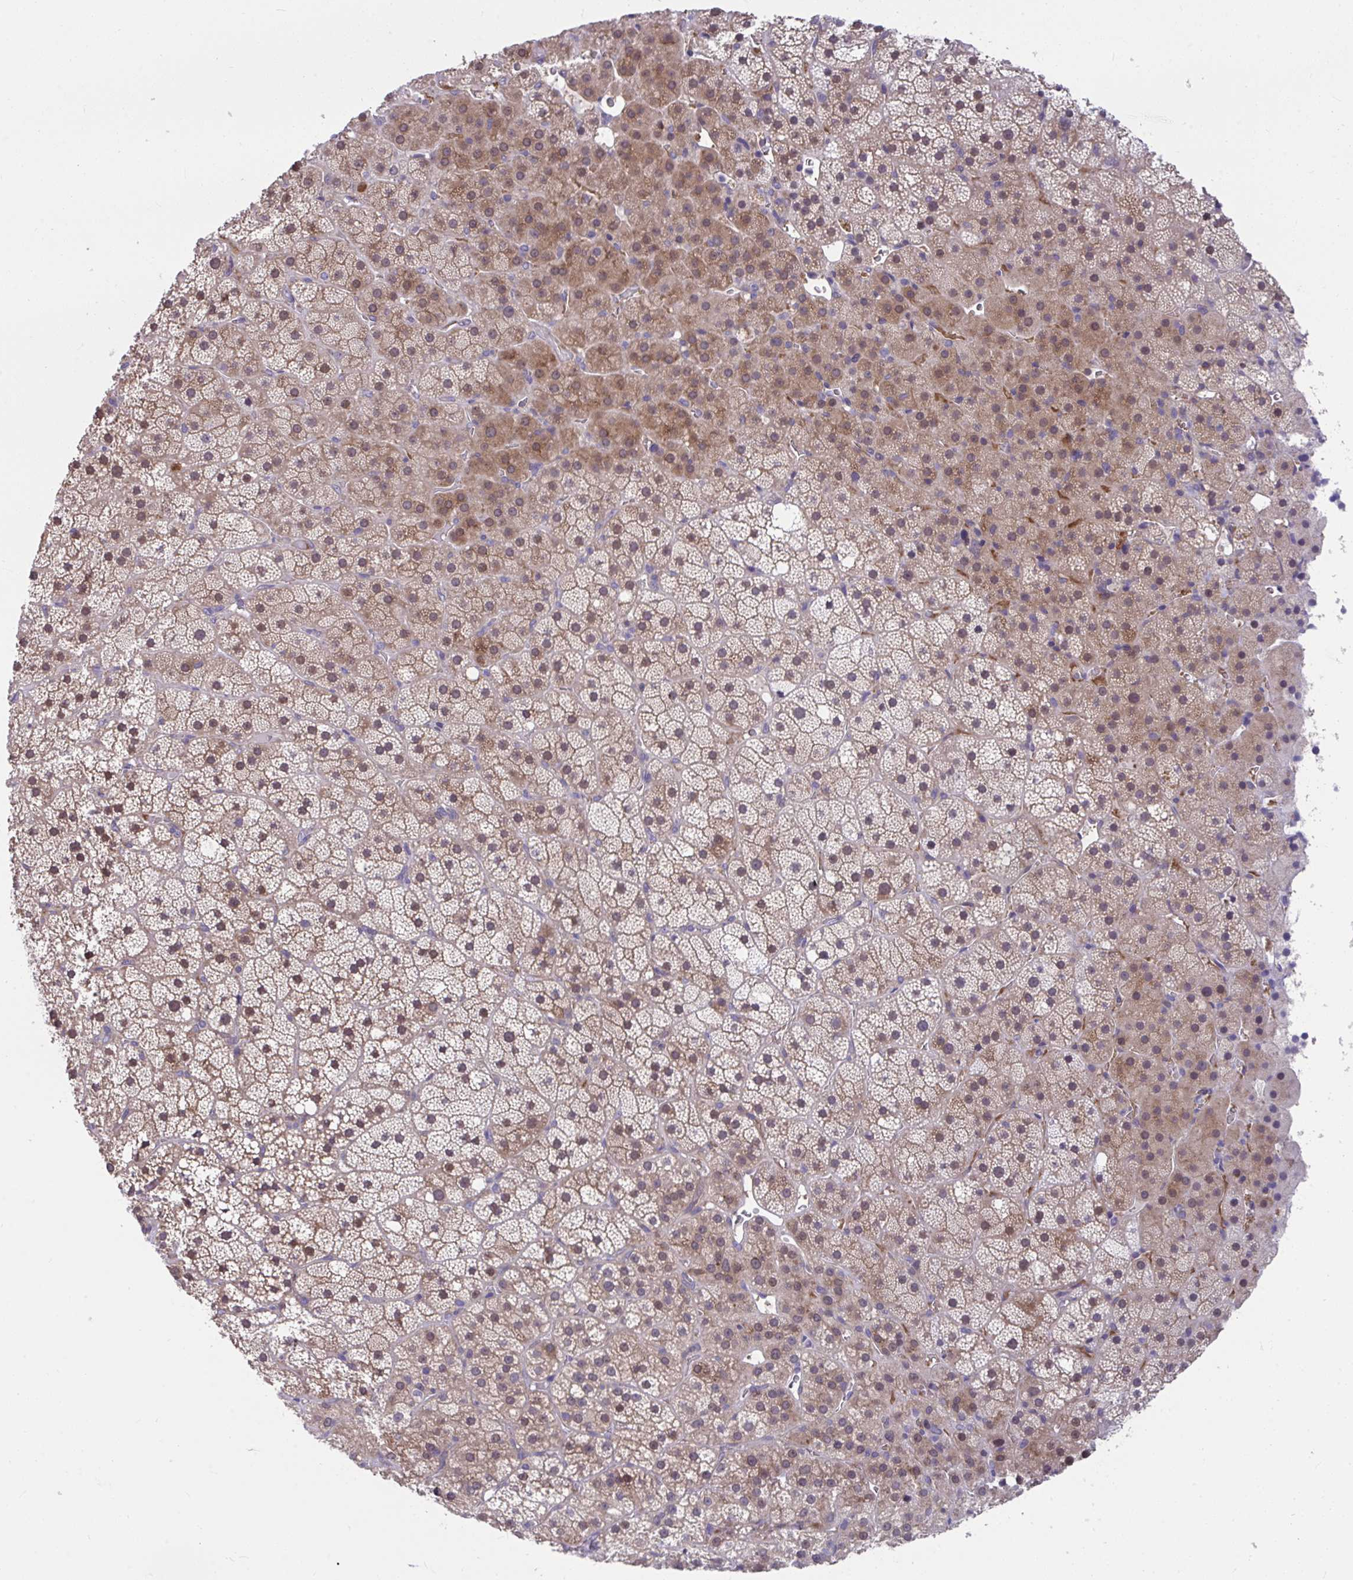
{"staining": {"intensity": "moderate", "quantity": ">75%", "location": "cytoplasmic/membranous,nuclear"}, "tissue": "adrenal gland", "cell_type": "Glandular cells", "image_type": "normal", "snomed": [{"axis": "morphology", "description": "Normal tissue, NOS"}, {"axis": "topography", "description": "Adrenal gland"}], "caption": "A photomicrograph of adrenal gland stained for a protein exhibits moderate cytoplasmic/membranous,nuclear brown staining in glandular cells.", "gene": "PCDHB7", "patient": {"sex": "male", "age": 53}}